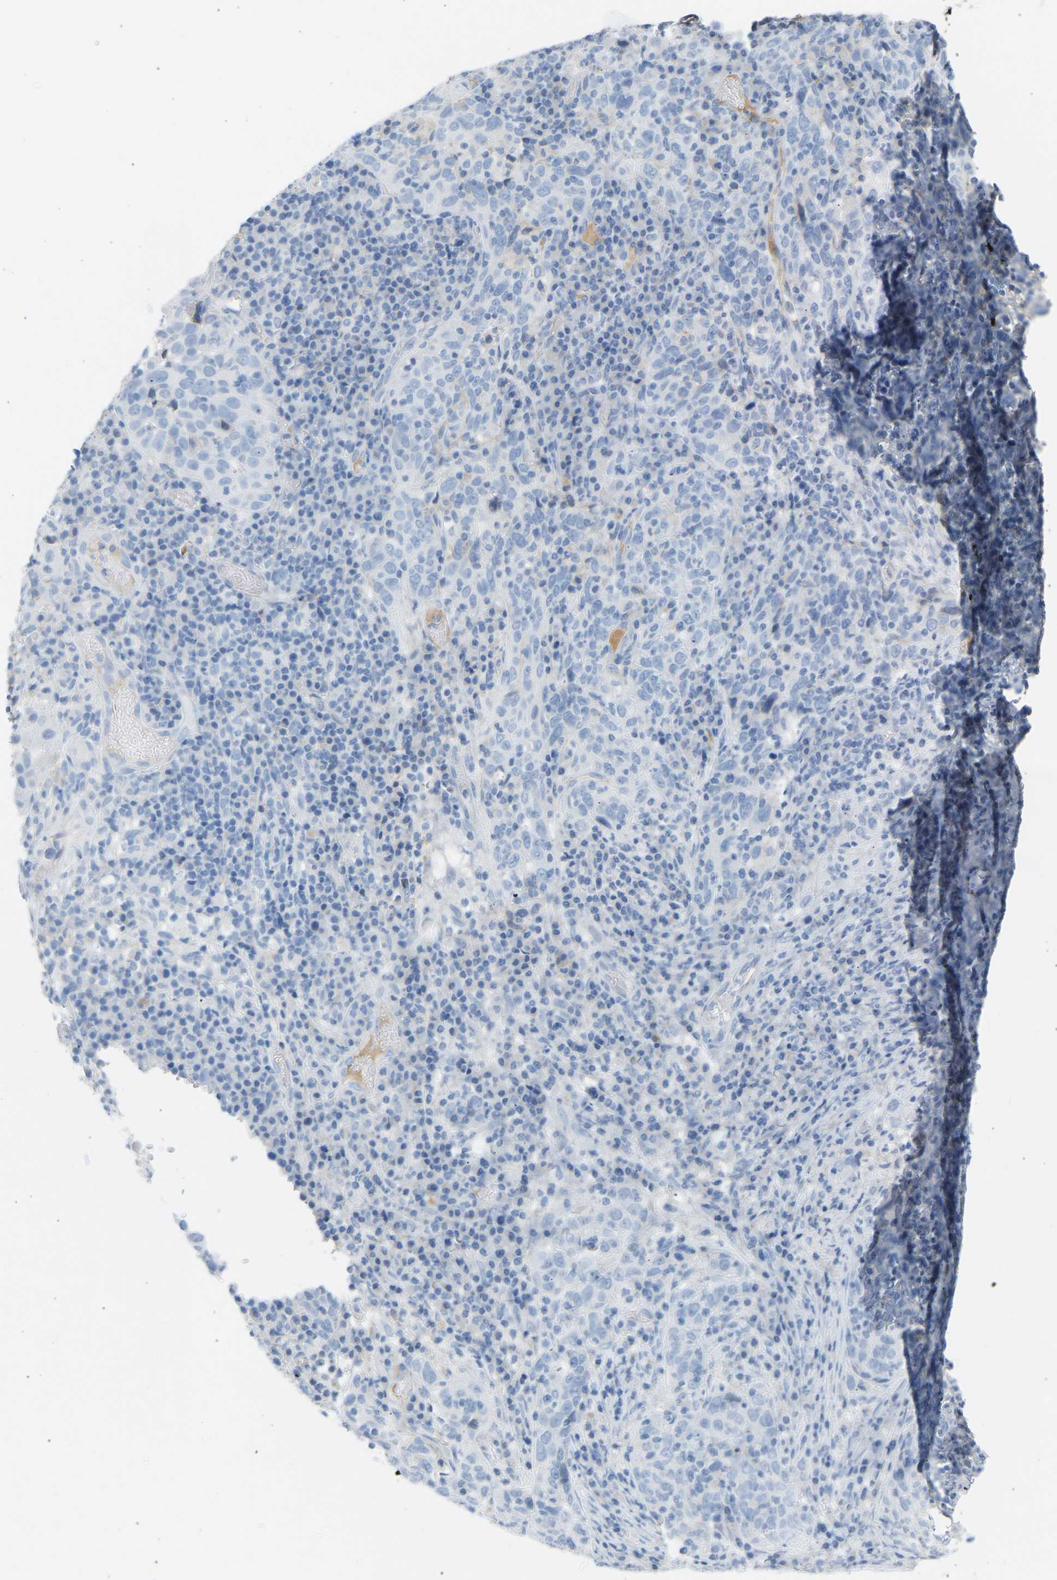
{"staining": {"intensity": "negative", "quantity": "none", "location": "none"}, "tissue": "cervical cancer", "cell_type": "Tumor cells", "image_type": "cancer", "snomed": [{"axis": "morphology", "description": "Squamous cell carcinoma, NOS"}, {"axis": "topography", "description": "Cervix"}], "caption": "High power microscopy image of an IHC photomicrograph of cervical cancer (squamous cell carcinoma), revealing no significant positivity in tumor cells. (DAB immunohistochemistry (IHC) visualized using brightfield microscopy, high magnification).", "gene": "GNAS", "patient": {"sex": "female", "age": 46}}